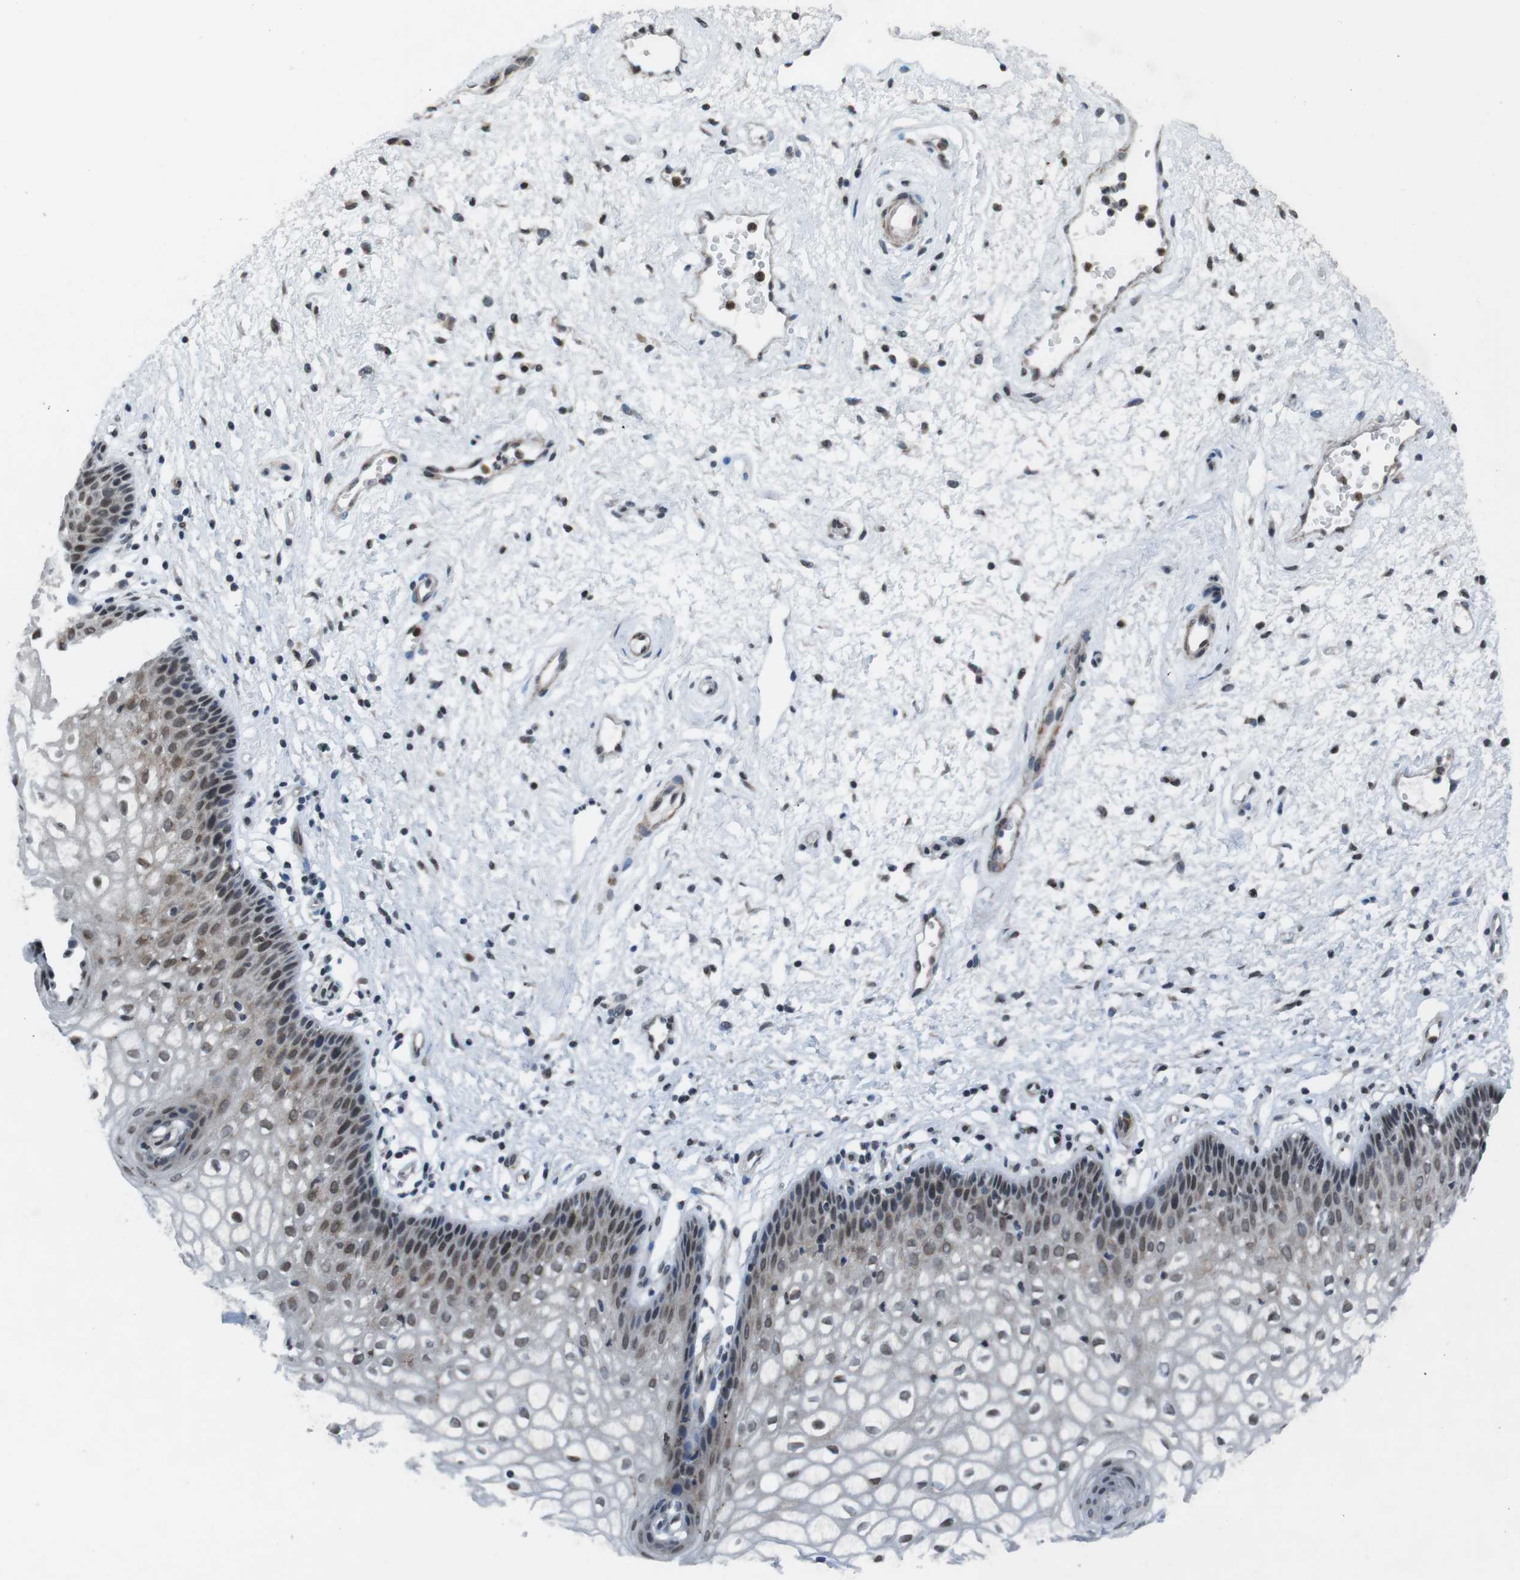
{"staining": {"intensity": "moderate", "quantity": "<25%", "location": "cytoplasmic/membranous,nuclear"}, "tissue": "vagina", "cell_type": "Squamous epithelial cells", "image_type": "normal", "snomed": [{"axis": "morphology", "description": "Normal tissue, NOS"}, {"axis": "topography", "description": "Vagina"}], "caption": "A brown stain labels moderate cytoplasmic/membranous,nuclear positivity of a protein in squamous epithelial cells of unremarkable human vagina.", "gene": "PBRM1", "patient": {"sex": "female", "age": 34}}